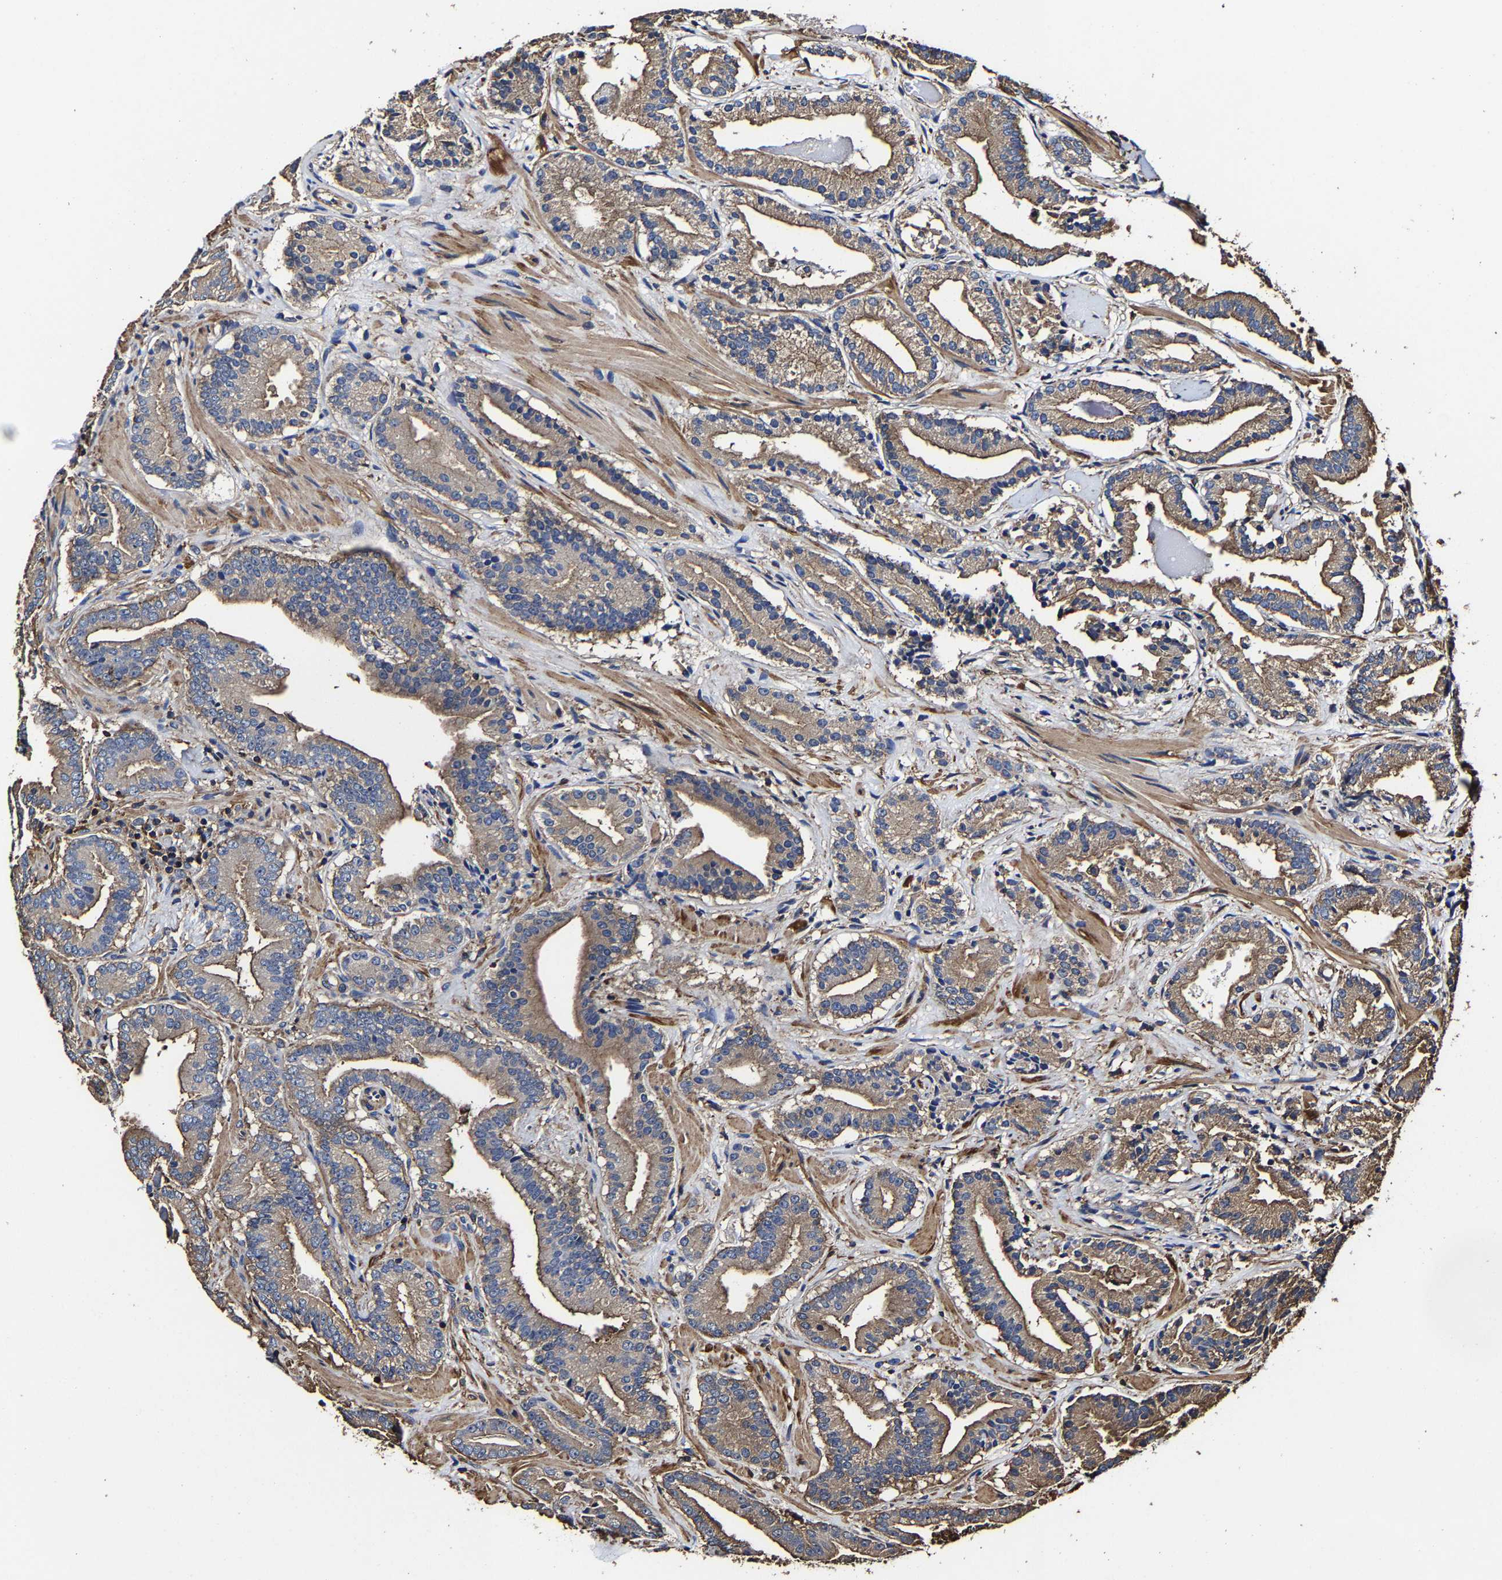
{"staining": {"intensity": "weak", "quantity": ">75%", "location": "cytoplasmic/membranous"}, "tissue": "prostate cancer", "cell_type": "Tumor cells", "image_type": "cancer", "snomed": [{"axis": "morphology", "description": "Adenocarcinoma, Low grade"}, {"axis": "topography", "description": "Prostate"}], "caption": "High-magnification brightfield microscopy of prostate adenocarcinoma (low-grade) stained with DAB (brown) and counterstained with hematoxylin (blue). tumor cells exhibit weak cytoplasmic/membranous expression is present in about>75% of cells. Using DAB (3,3'-diaminobenzidine) (brown) and hematoxylin (blue) stains, captured at high magnification using brightfield microscopy.", "gene": "SSH3", "patient": {"sex": "male", "age": 51}}